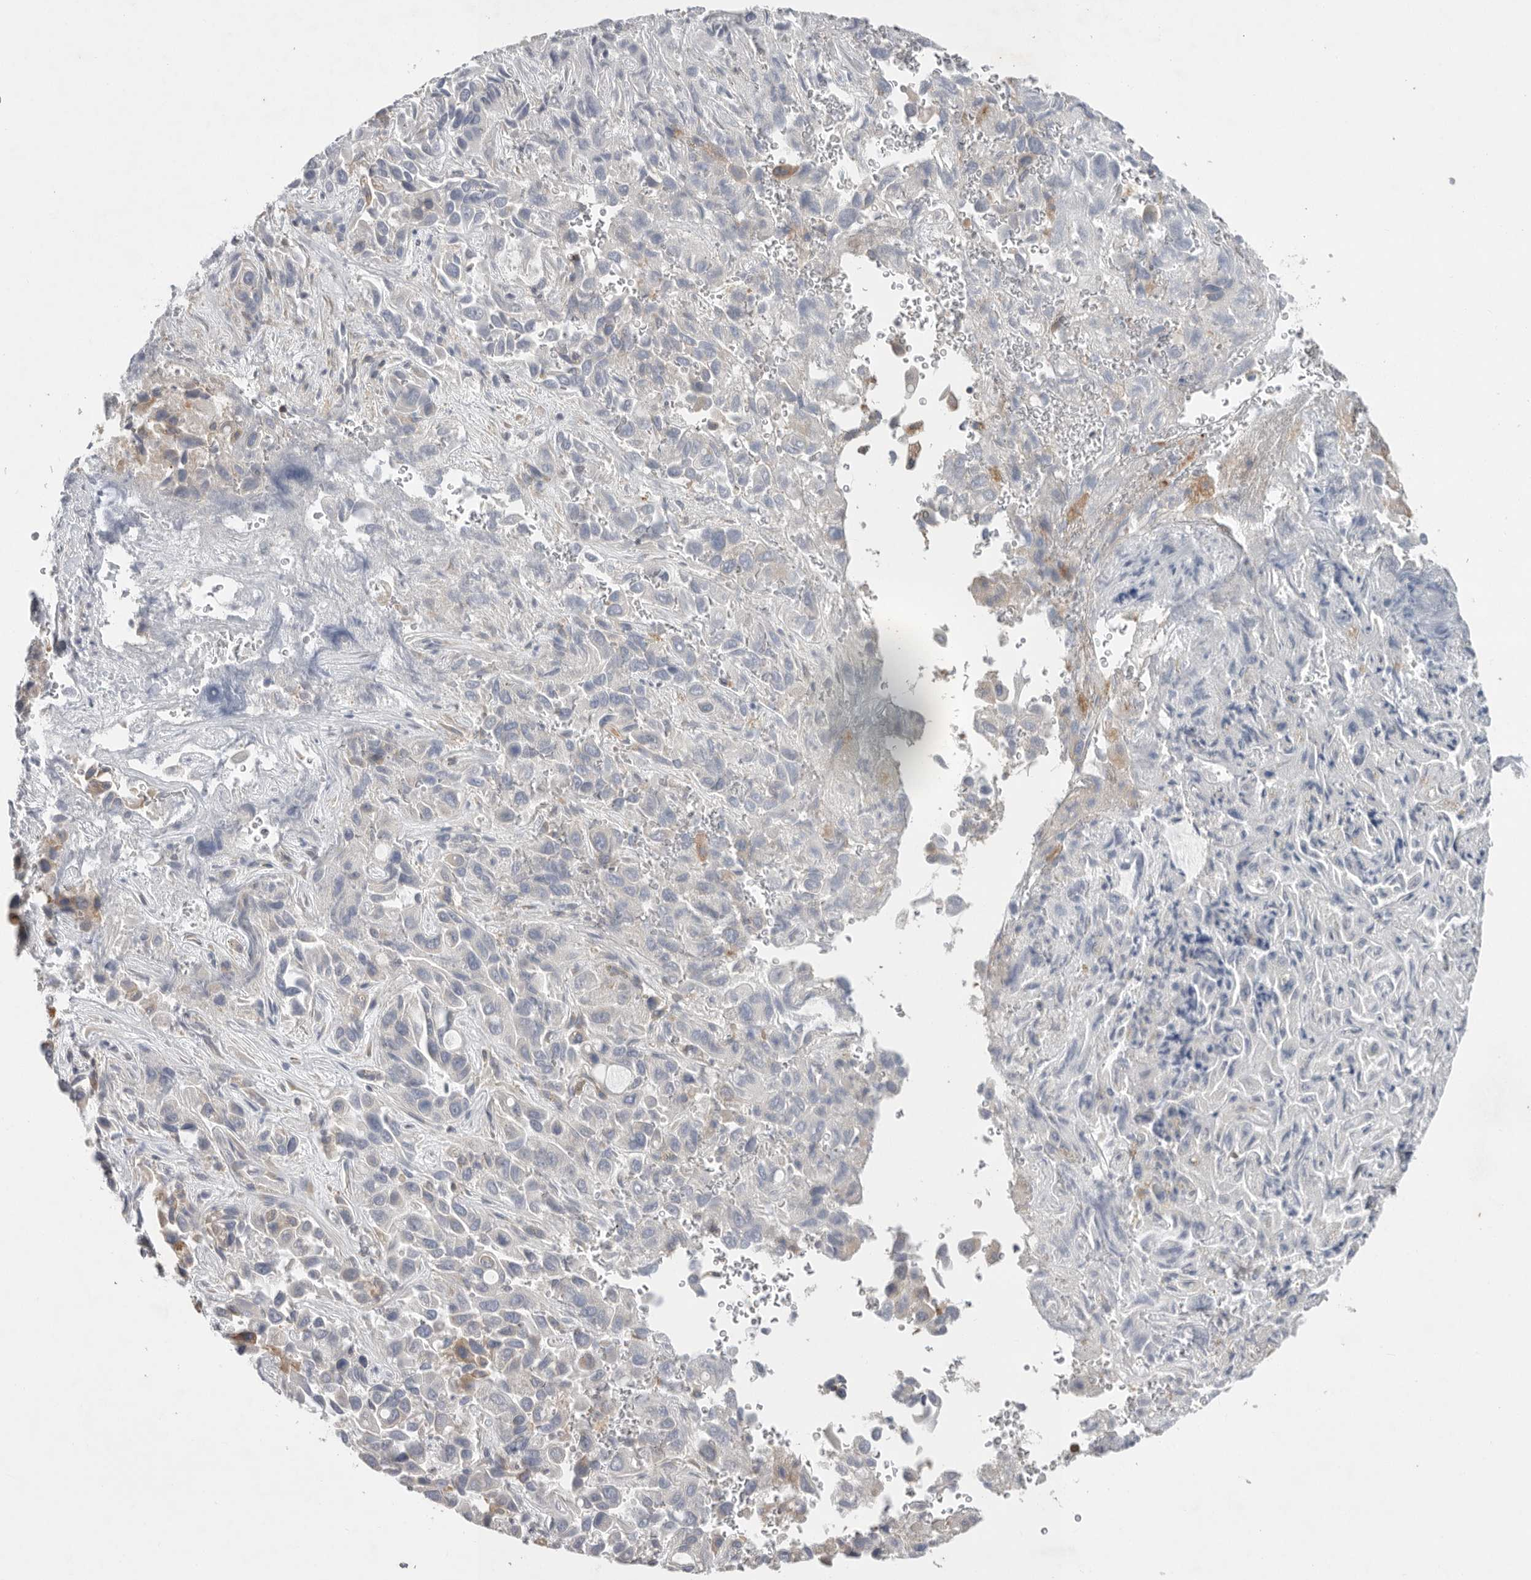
{"staining": {"intensity": "moderate", "quantity": "<25%", "location": "cytoplasmic/membranous"}, "tissue": "liver cancer", "cell_type": "Tumor cells", "image_type": "cancer", "snomed": [{"axis": "morphology", "description": "Cholangiocarcinoma"}, {"axis": "topography", "description": "Liver"}], "caption": "Protein expression analysis of liver cancer (cholangiocarcinoma) reveals moderate cytoplasmic/membranous staining in approximately <25% of tumor cells.", "gene": "GANAB", "patient": {"sex": "female", "age": 52}}